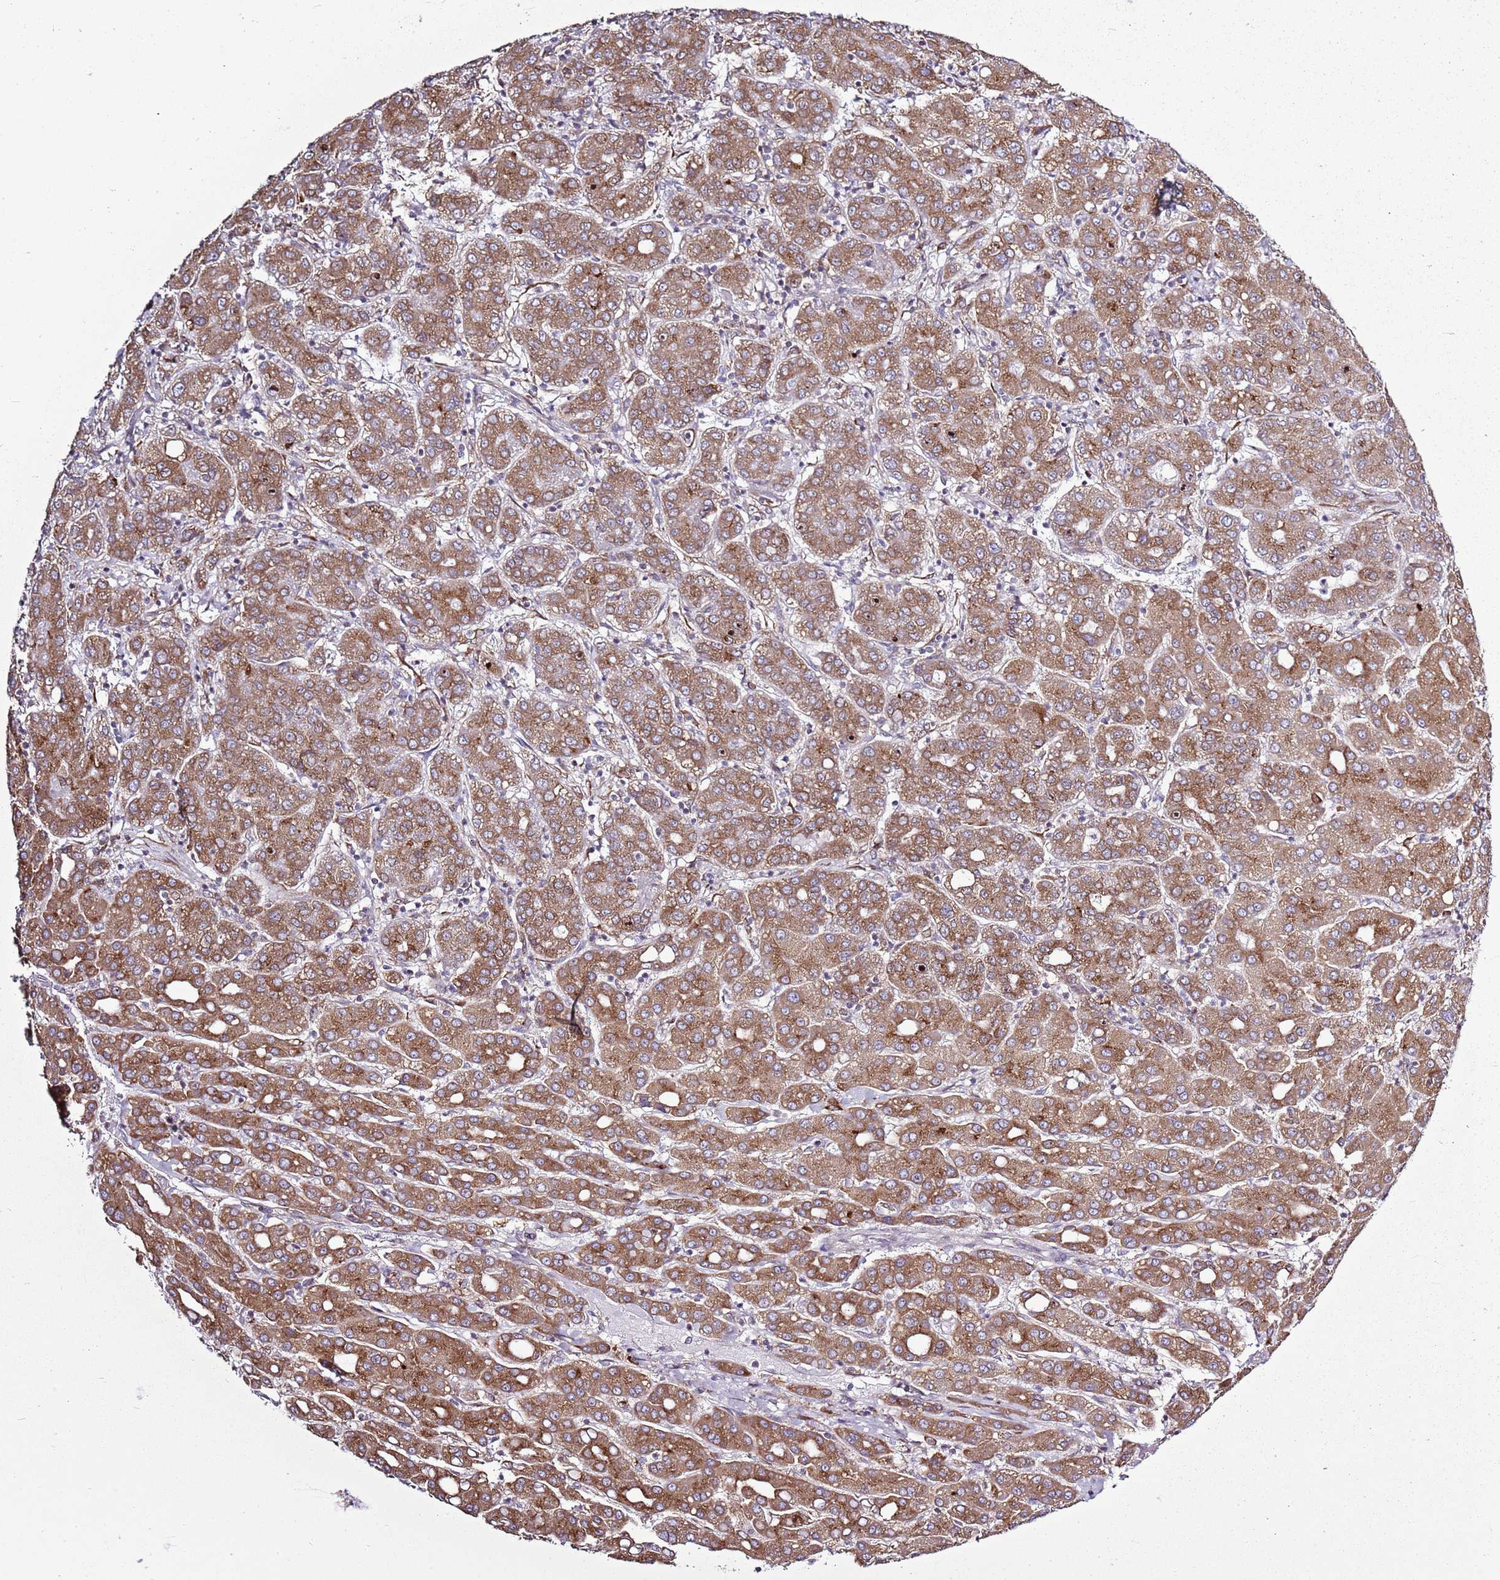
{"staining": {"intensity": "moderate", "quantity": ">75%", "location": "cytoplasmic/membranous"}, "tissue": "liver cancer", "cell_type": "Tumor cells", "image_type": "cancer", "snomed": [{"axis": "morphology", "description": "Carcinoma, Hepatocellular, NOS"}, {"axis": "topography", "description": "Liver"}], "caption": "The image exhibits staining of liver cancer (hepatocellular carcinoma), revealing moderate cytoplasmic/membranous protein expression (brown color) within tumor cells.", "gene": "TMED10", "patient": {"sex": "male", "age": 65}}